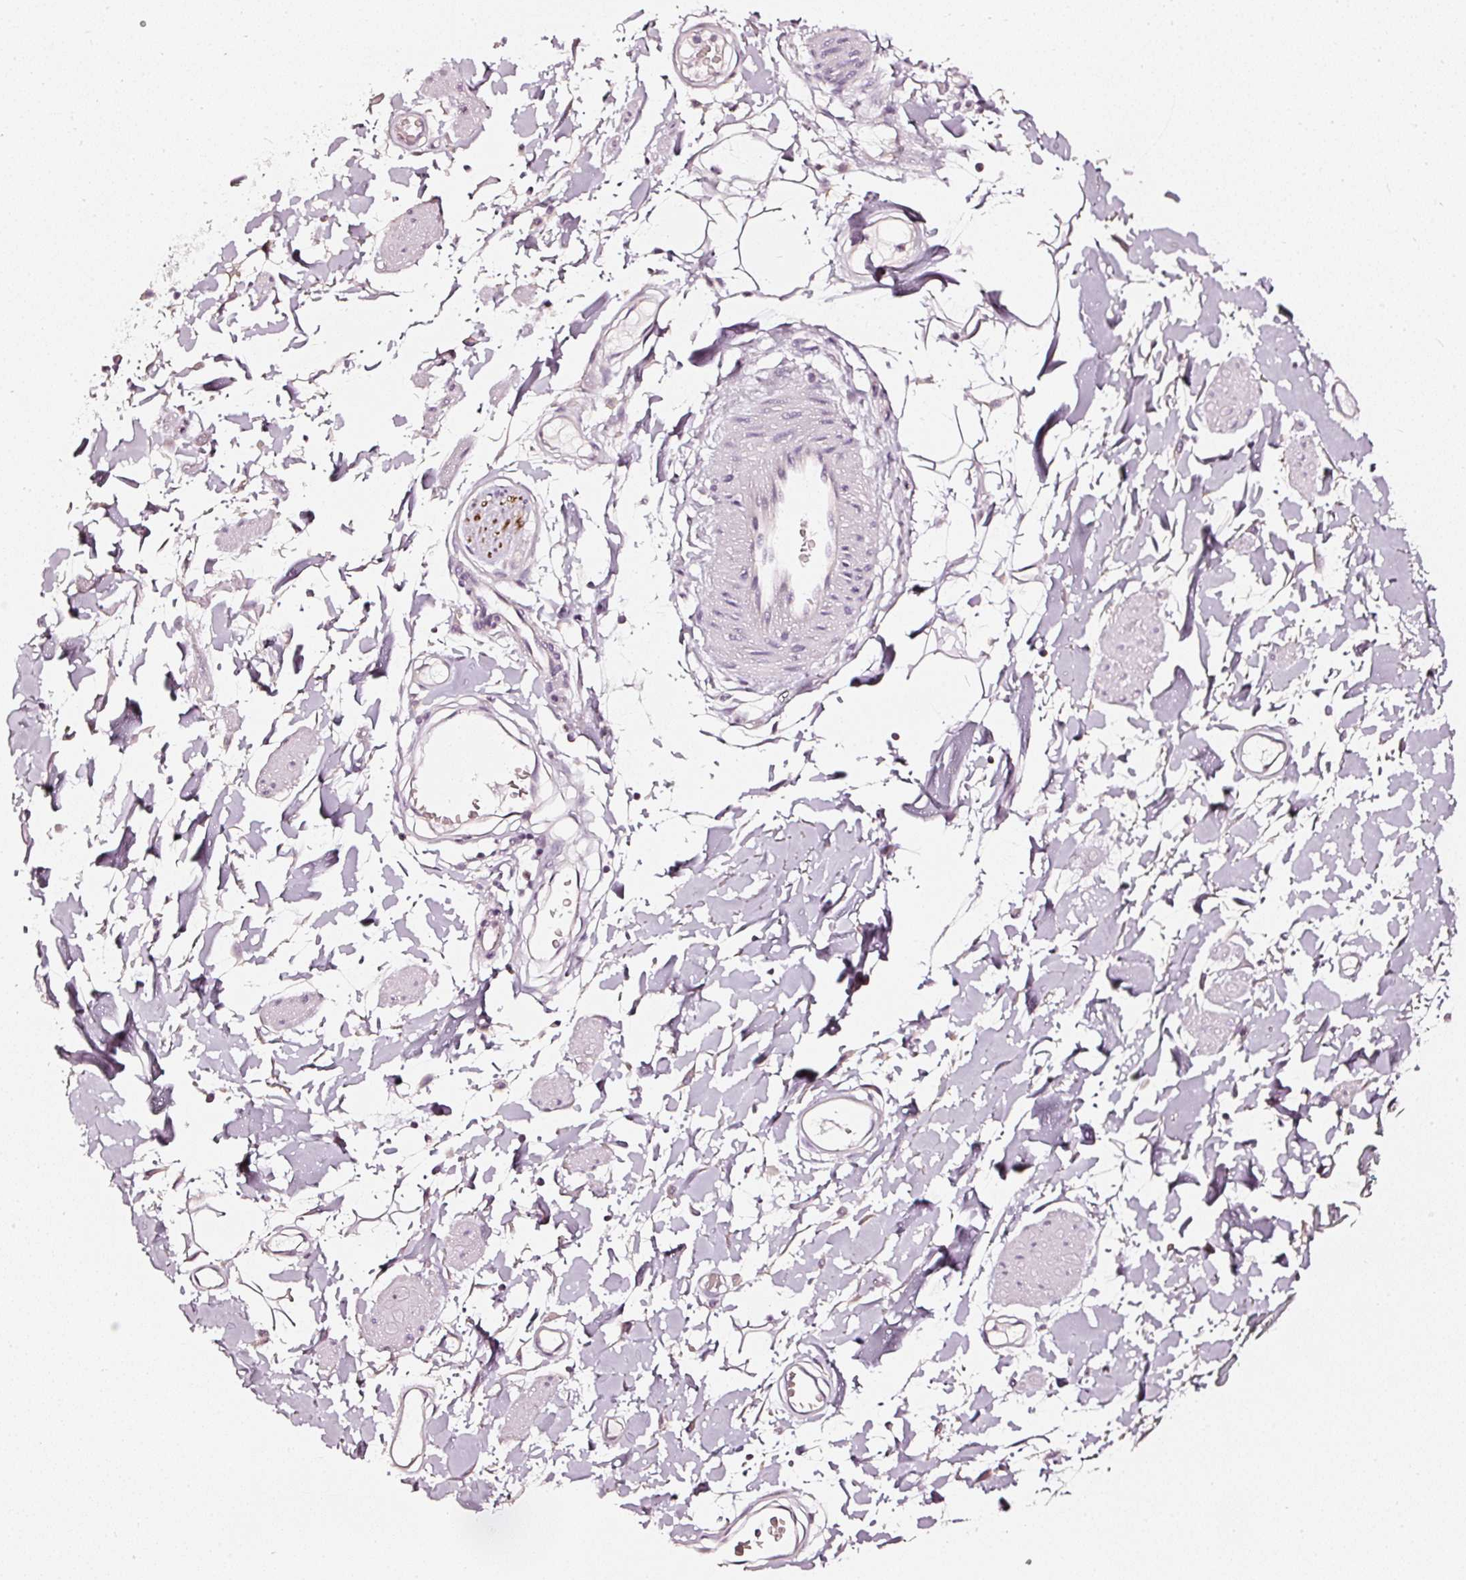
{"staining": {"intensity": "weak", "quantity": "25%-75%", "location": "cytoplasmic/membranous"}, "tissue": "adipose tissue", "cell_type": "Adipocytes", "image_type": "normal", "snomed": [{"axis": "morphology", "description": "Normal tissue, NOS"}, {"axis": "topography", "description": "Vulva"}, {"axis": "topography", "description": "Peripheral nerve tissue"}], "caption": "DAB (3,3'-diaminobenzidine) immunohistochemical staining of unremarkable adipose tissue demonstrates weak cytoplasmic/membranous protein staining in approximately 25%-75% of adipocytes.", "gene": "CNP", "patient": {"sex": "female", "age": 68}}